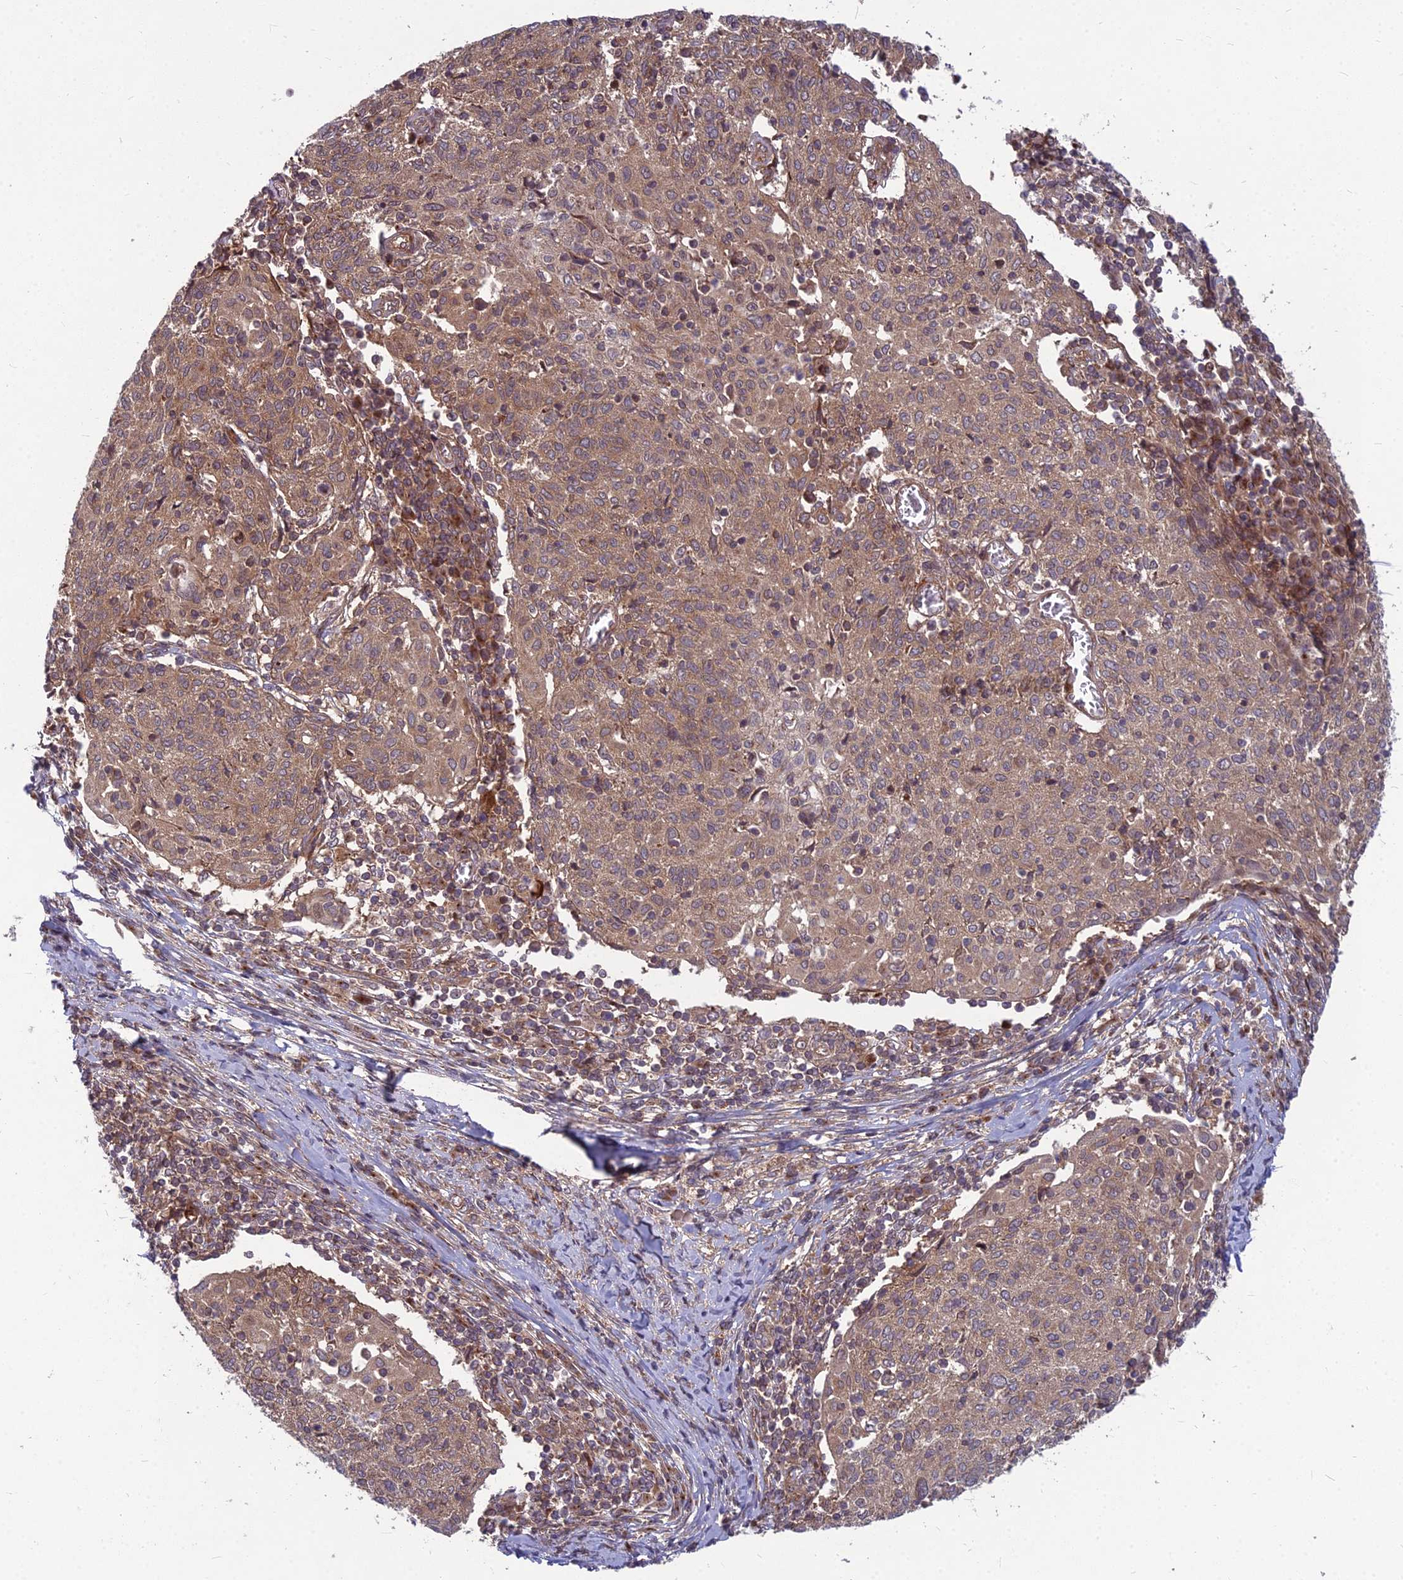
{"staining": {"intensity": "moderate", "quantity": ">75%", "location": "cytoplasmic/membranous"}, "tissue": "cervical cancer", "cell_type": "Tumor cells", "image_type": "cancer", "snomed": [{"axis": "morphology", "description": "Squamous cell carcinoma, NOS"}, {"axis": "topography", "description": "Cervix"}], "caption": "There is medium levels of moderate cytoplasmic/membranous staining in tumor cells of squamous cell carcinoma (cervical), as demonstrated by immunohistochemical staining (brown color).", "gene": "MFSD8", "patient": {"sex": "female", "age": 52}}